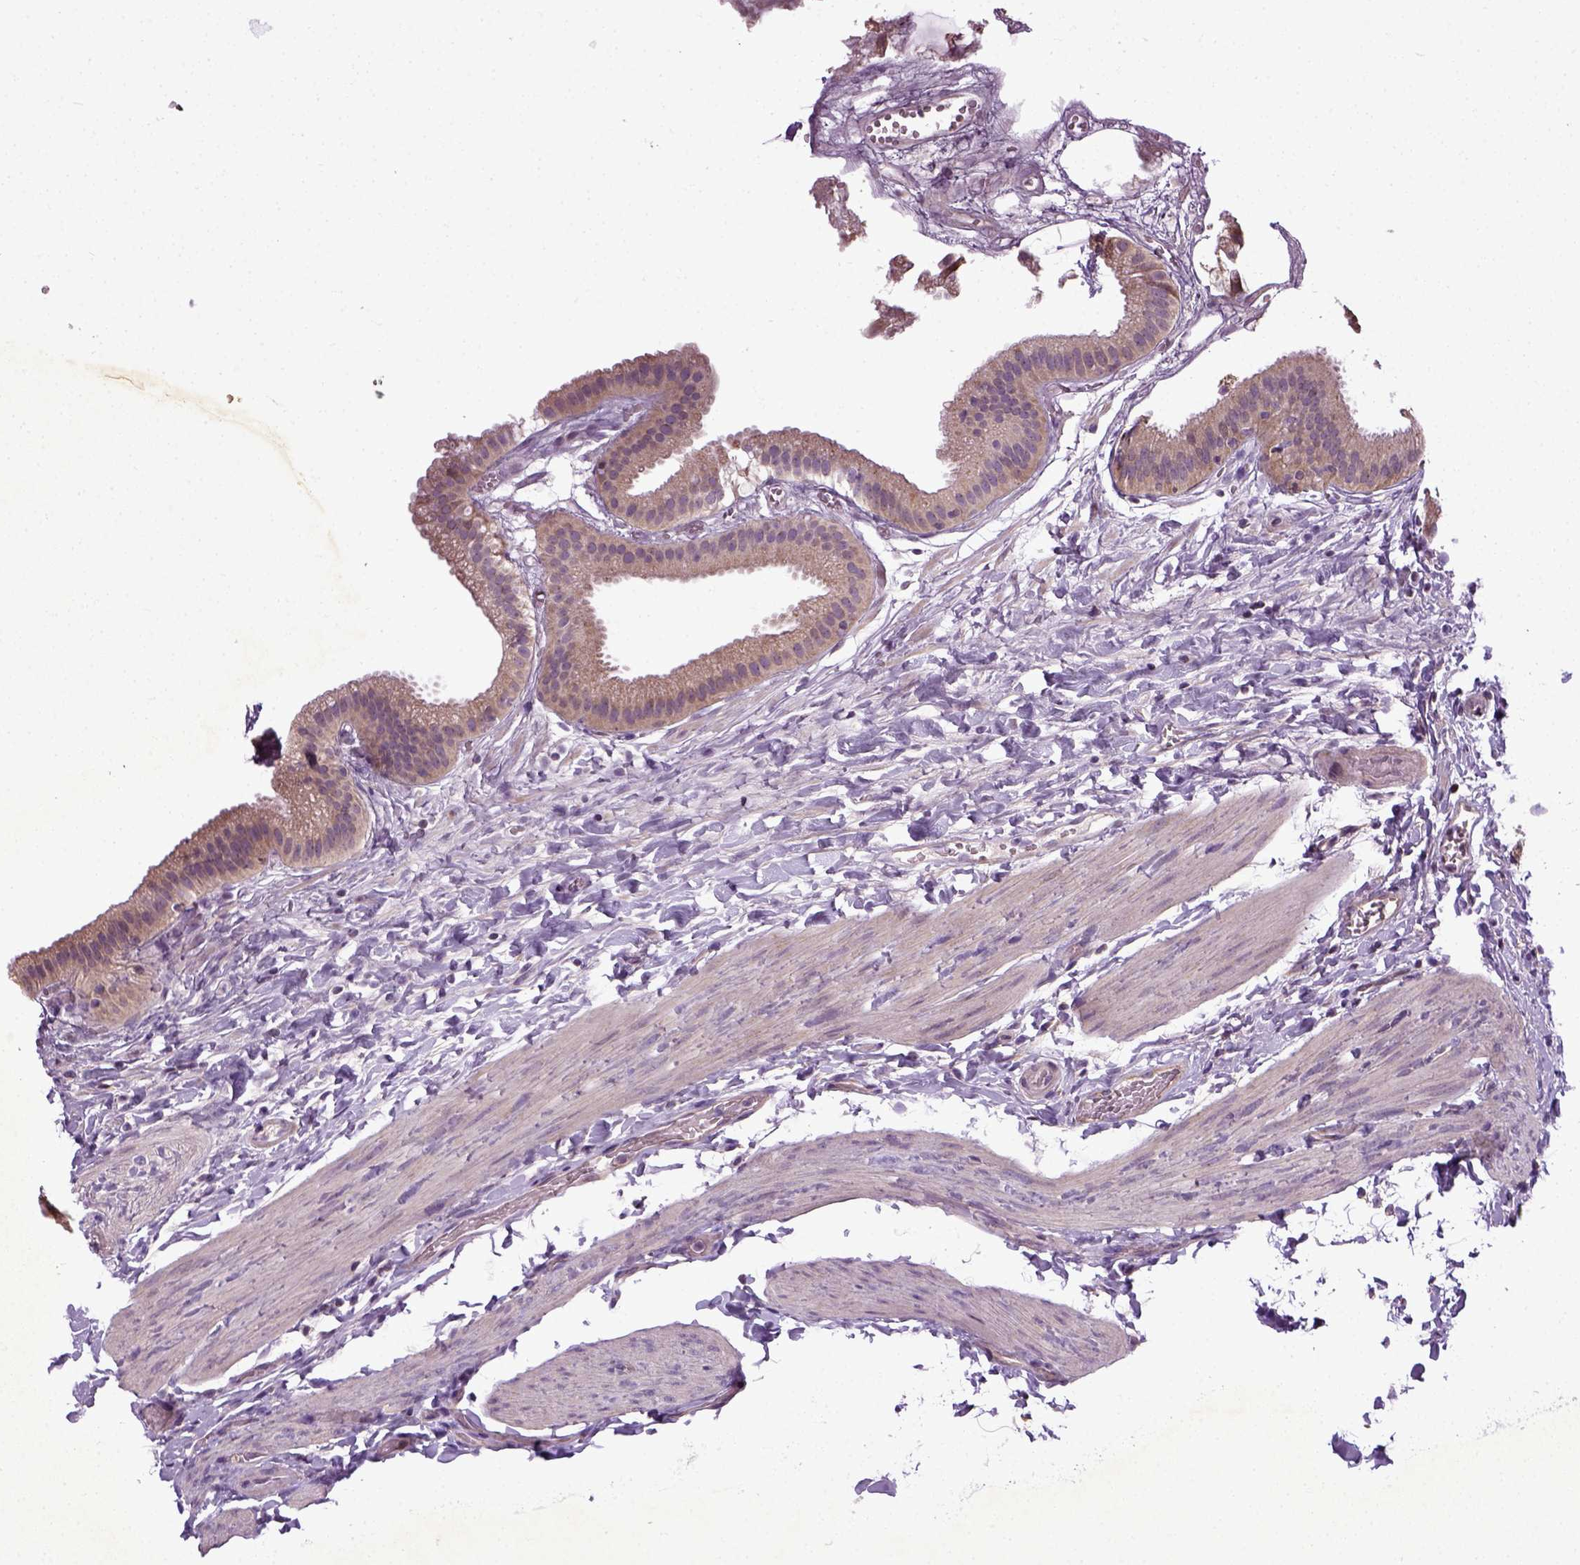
{"staining": {"intensity": "negative", "quantity": "none", "location": "none"}, "tissue": "gallbladder", "cell_type": "Glandular cells", "image_type": "normal", "snomed": [{"axis": "morphology", "description": "Normal tissue, NOS"}, {"axis": "topography", "description": "Gallbladder"}], "caption": "This is an IHC image of unremarkable gallbladder. There is no positivity in glandular cells.", "gene": "TPRG1", "patient": {"sex": "female", "age": 63}}